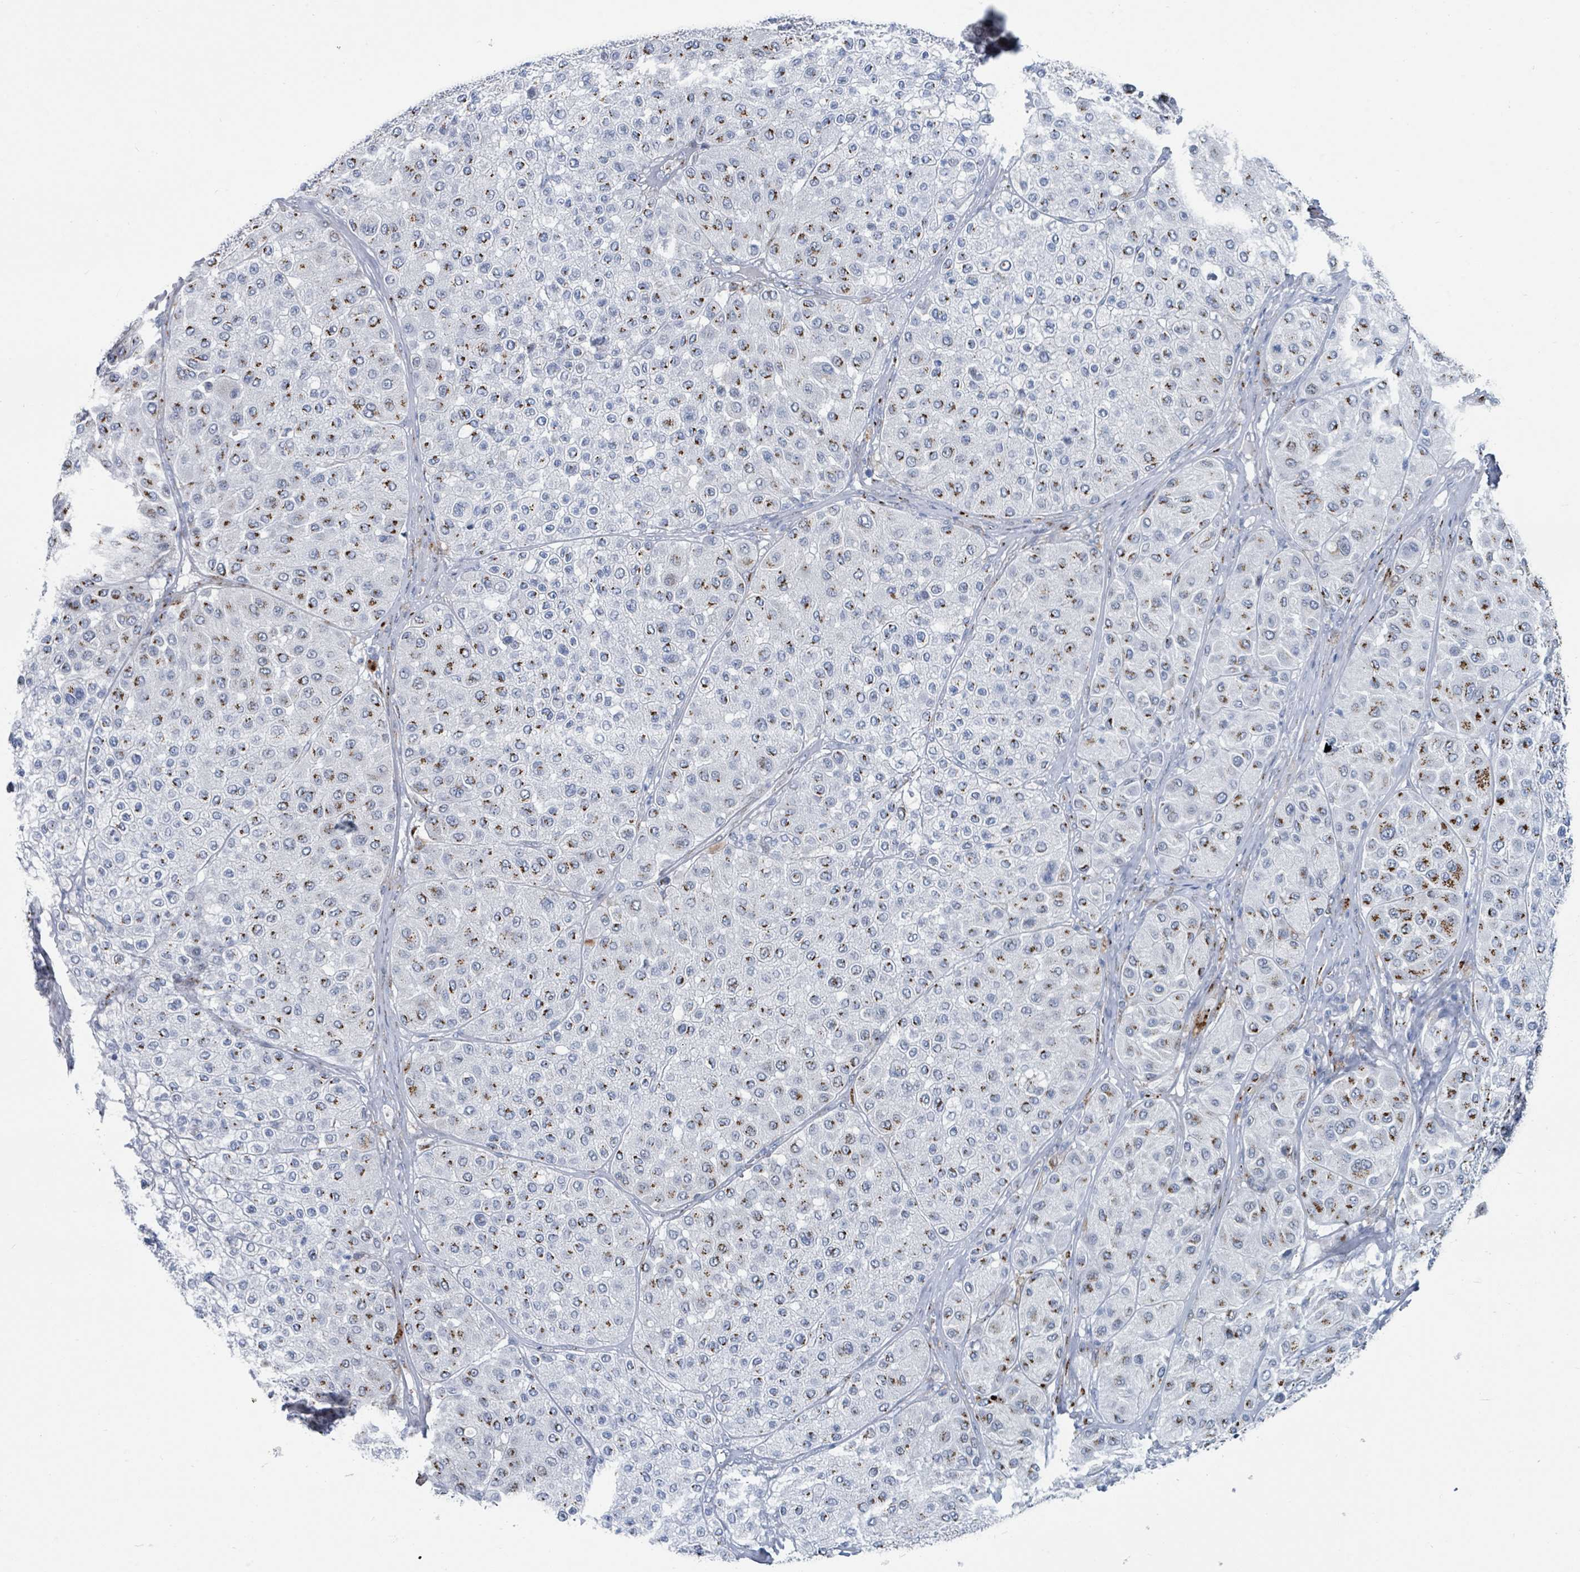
{"staining": {"intensity": "moderate", "quantity": "25%-75%", "location": "cytoplasmic/membranous"}, "tissue": "melanoma", "cell_type": "Tumor cells", "image_type": "cancer", "snomed": [{"axis": "morphology", "description": "Malignant melanoma, Metastatic site"}, {"axis": "topography", "description": "Smooth muscle"}], "caption": "Protein staining exhibits moderate cytoplasmic/membranous staining in approximately 25%-75% of tumor cells in malignant melanoma (metastatic site).", "gene": "DCAF5", "patient": {"sex": "male", "age": 41}}